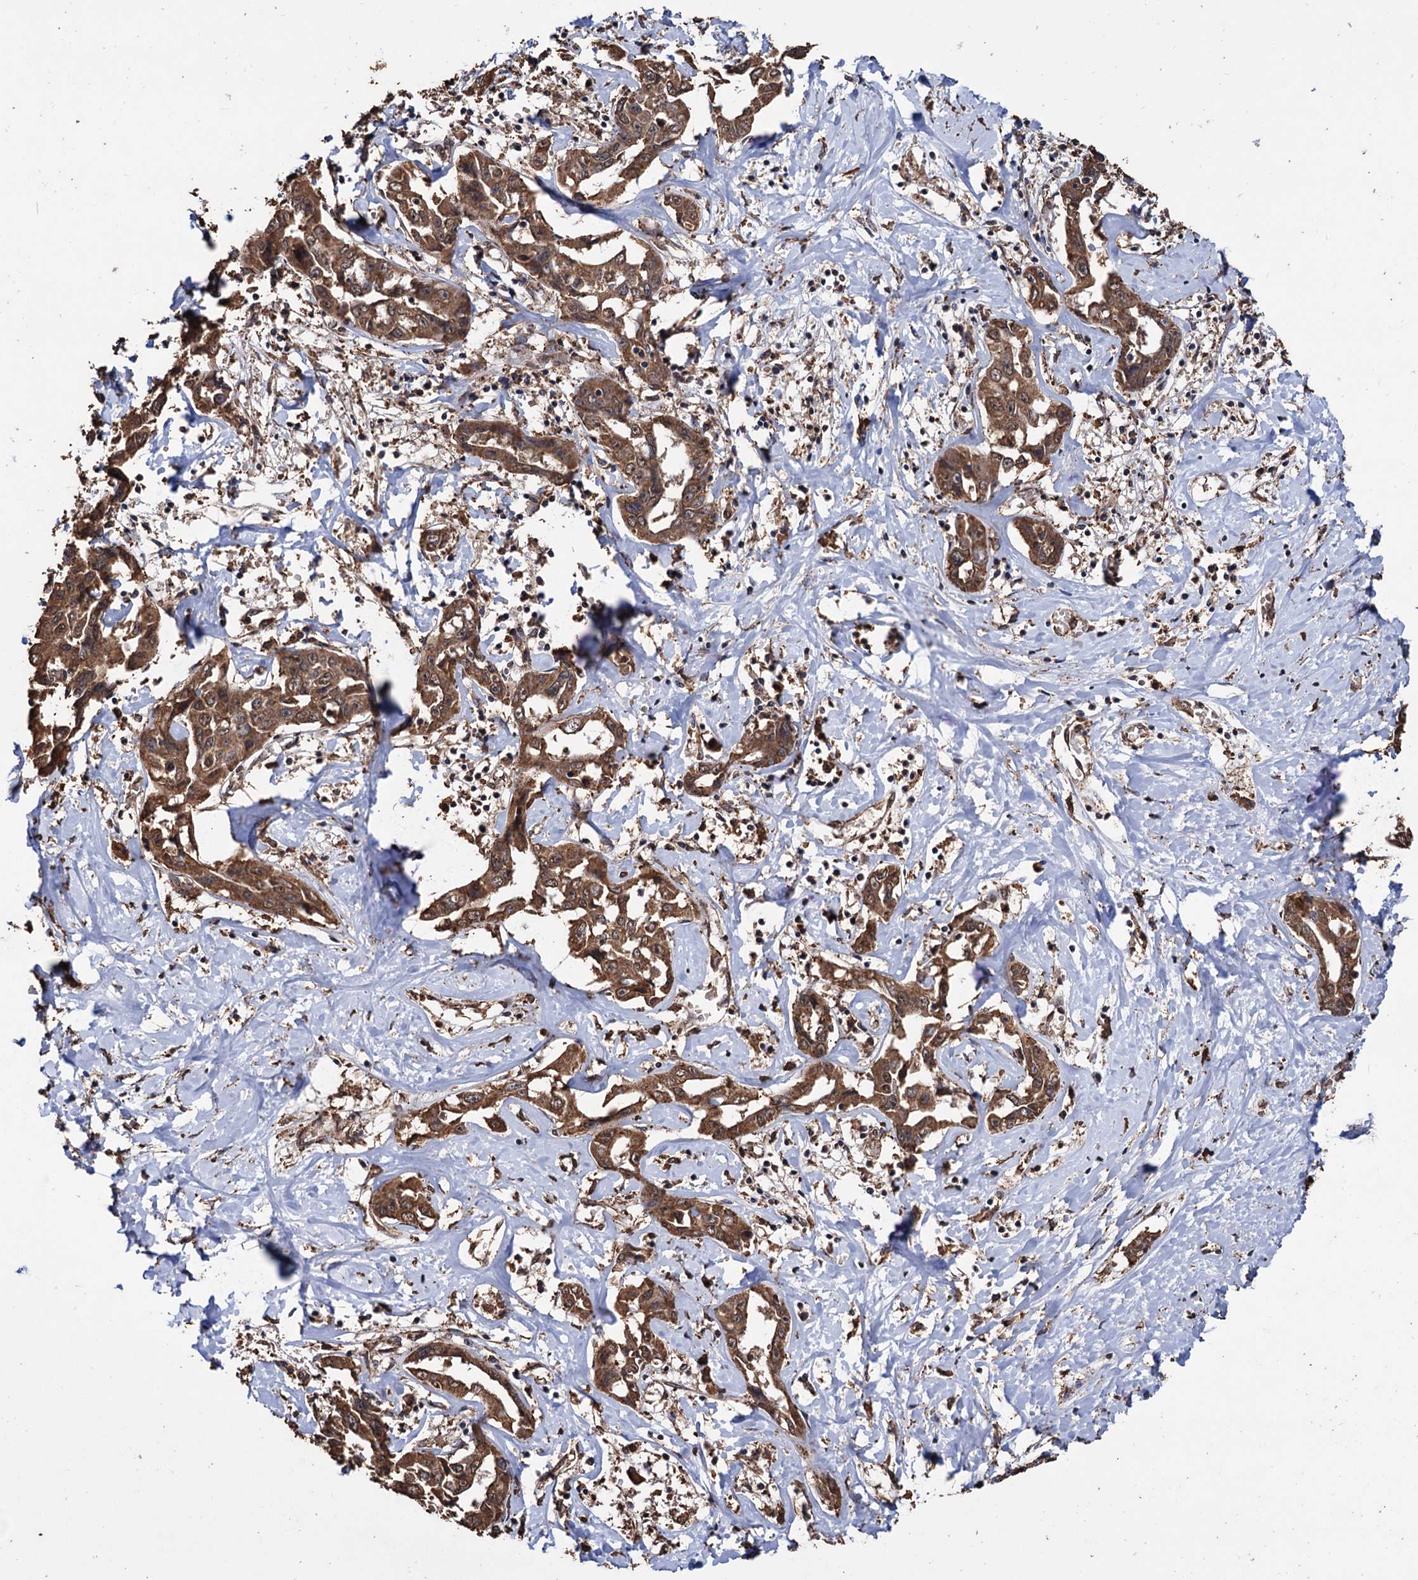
{"staining": {"intensity": "strong", "quantity": ">75%", "location": "cytoplasmic/membranous,nuclear"}, "tissue": "liver cancer", "cell_type": "Tumor cells", "image_type": "cancer", "snomed": [{"axis": "morphology", "description": "Cholangiocarcinoma"}, {"axis": "topography", "description": "Liver"}], "caption": "Liver cholangiocarcinoma stained for a protein demonstrates strong cytoplasmic/membranous and nuclear positivity in tumor cells.", "gene": "TBC1D12", "patient": {"sex": "male", "age": 59}}